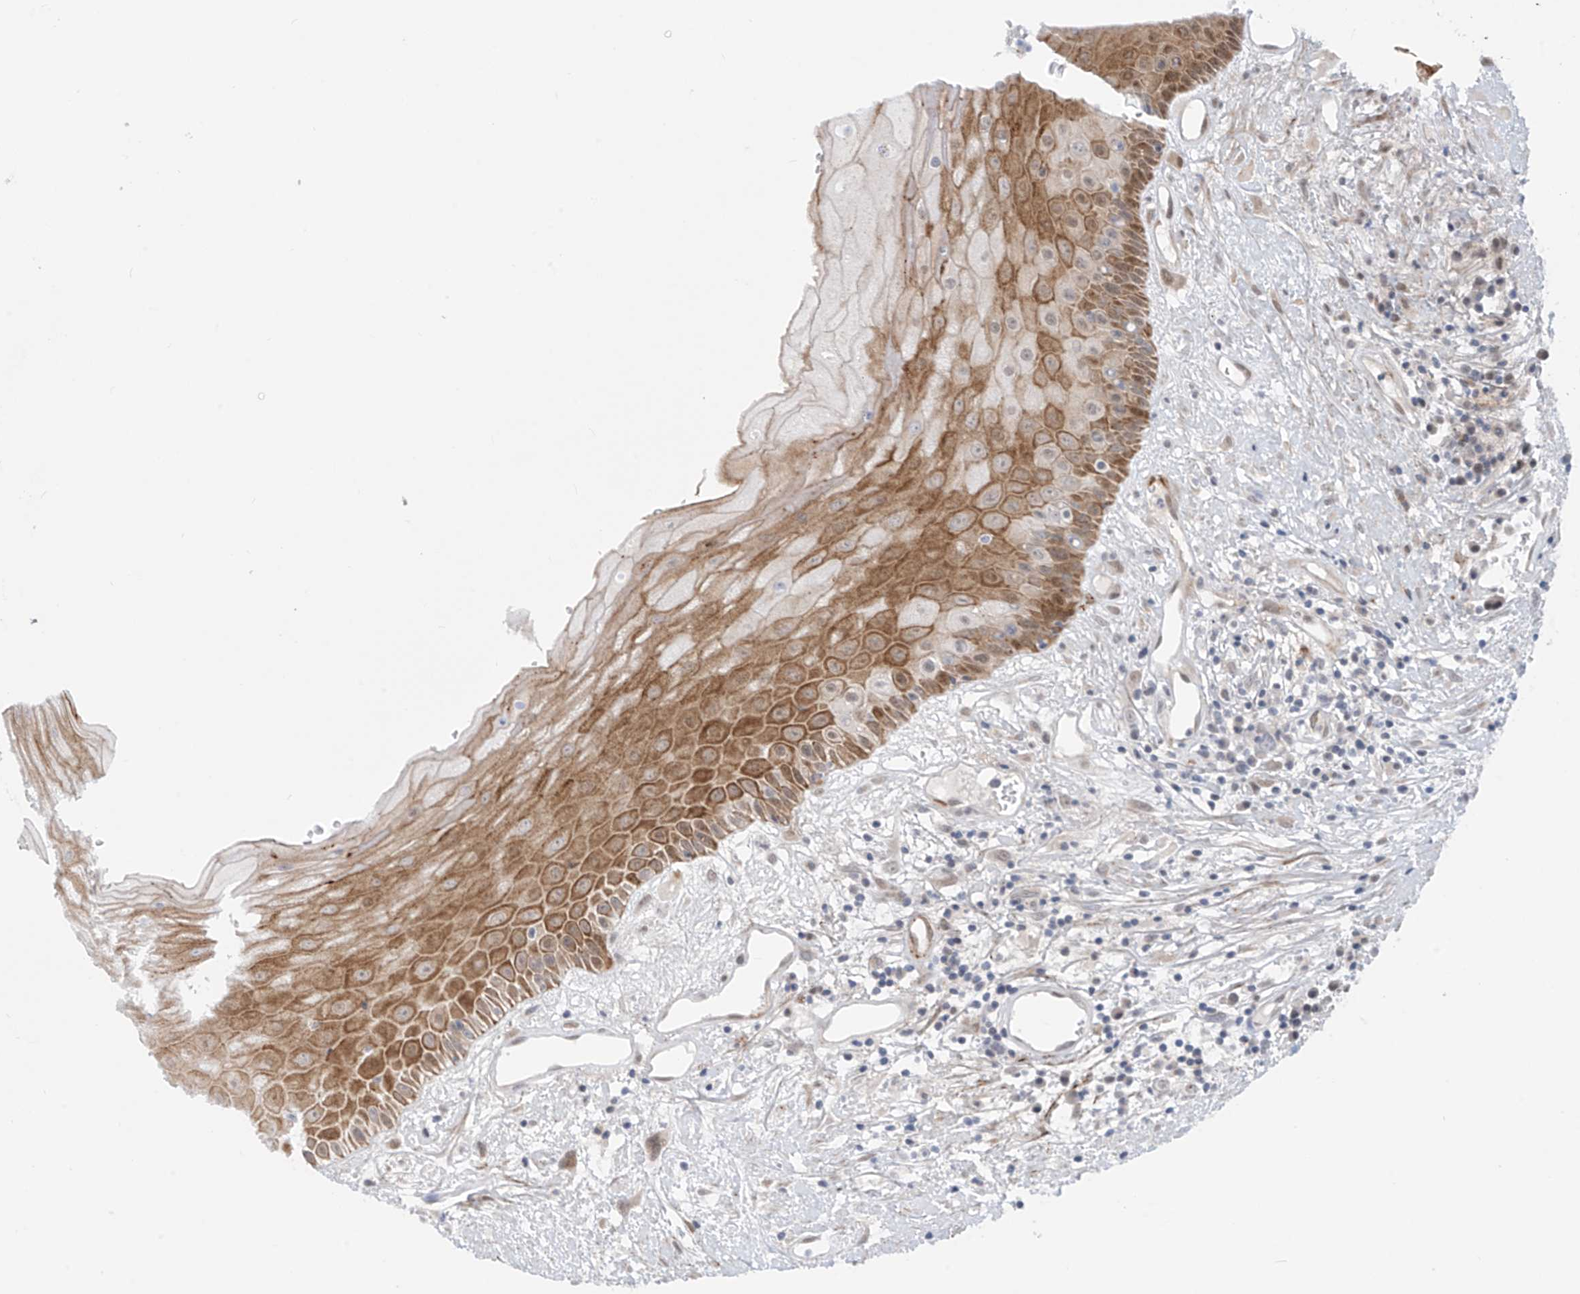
{"staining": {"intensity": "moderate", "quantity": ">75%", "location": "cytoplasmic/membranous,nuclear"}, "tissue": "oral mucosa", "cell_type": "Squamous epithelial cells", "image_type": "normal", "snomed": [{"axis": "morphology", "description": "Normal tissue, NOS"}, {"axis": "topography", "description": "Oral tissue"}], "caption": "Immunohistochemical staining of benign human oral mucosa demonstrates medium levels of moderate cytoplasmic/membranous,nuclear positivity in about >75% of squamous epithelial cells.", "gene": "LAGE3", "patient": {"sex": "female", "age": 76}}